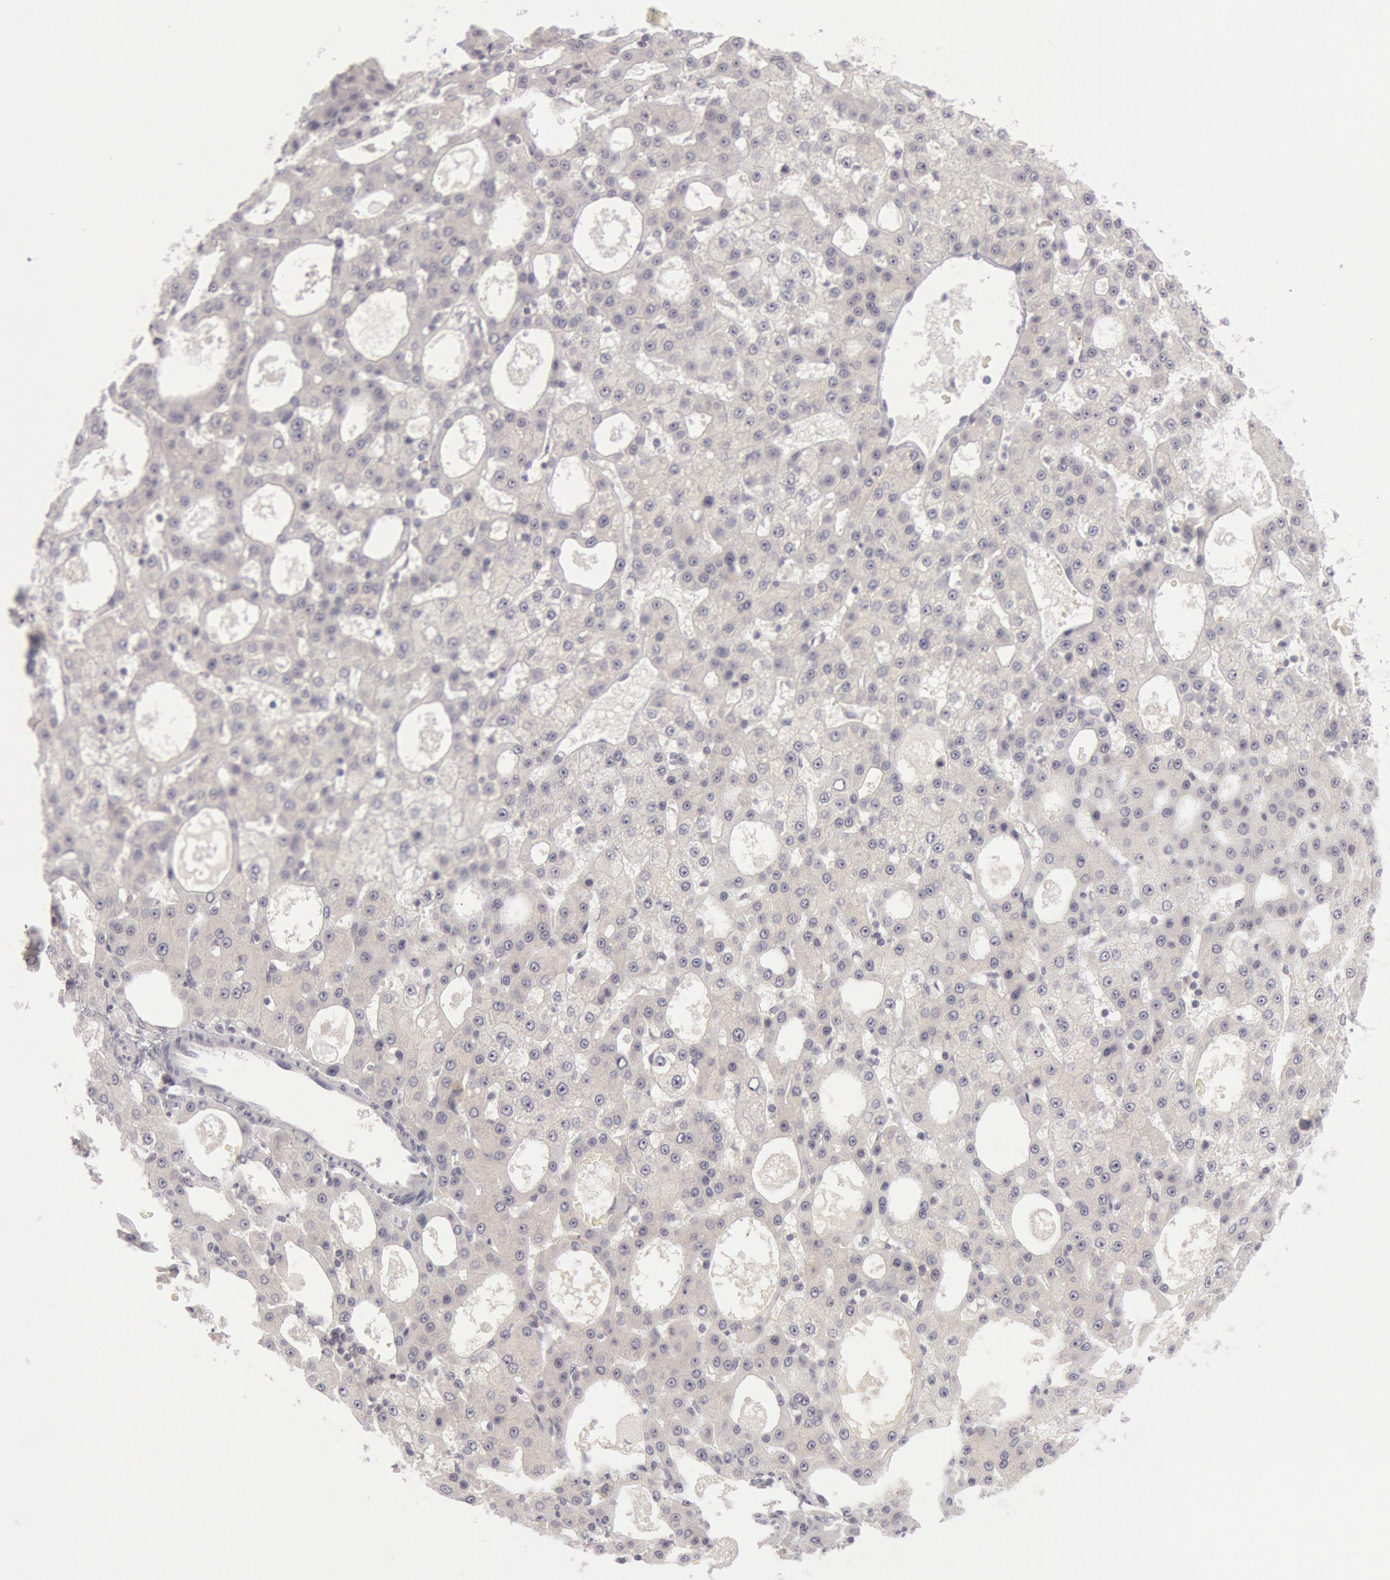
{"staining": {"intensity": "negative", "quantity": "none", "location": "none"}, "tissue": "liver cancer", "cell_type": "Tumor cells", "image_type": "cancer", "snomed": [{"axis": "morphology", "description": "Carcinoma, Hepatocellular, NOS"}, {"axis": "topography", "description": "Liver"}], "caption": "DAB (3,3'-diaminobenzidine) immunohistochemical staining of liver cancer (hepatocellular carcinoma) displays no significant staining in tumor cells. The staining was performed using DAB (3,3'-diaminobenzidine) to visualize the protein expression in brown, while the nuclei were stained in blue with hematoxylin (Magnification: 20x).", "gene": "KRT16", "patient": {"sex": "male", "age": 47}}